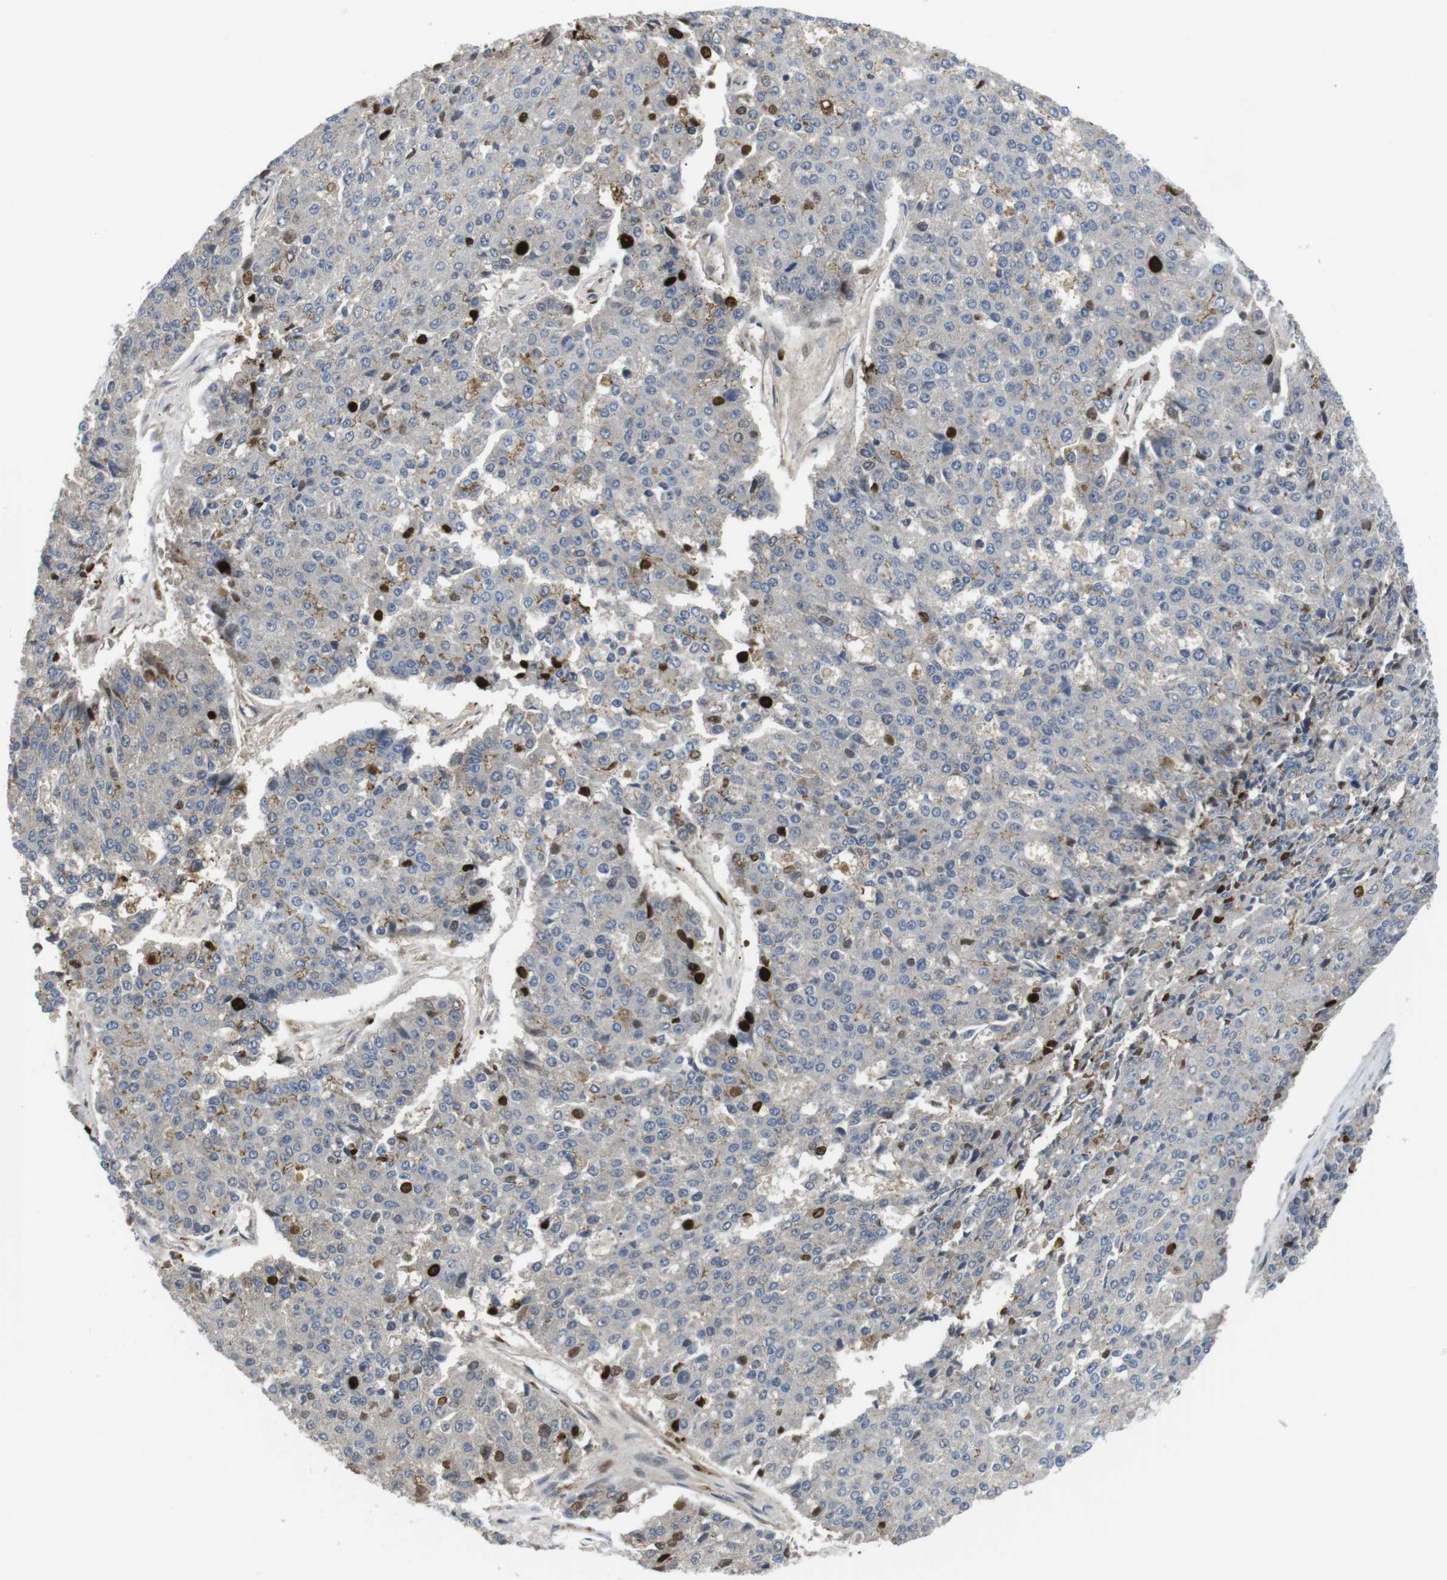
{"staining": {"intensity": "negative", "quantity": "none", "location": "none"}, "tissue": "pancreatic cancer", "cell_type": "Tumor cells", "image_type": "cancer", "snomed": [{"axis": "morphology", "description": "Adenocarcinoma, NOS"}, {"axis": "topography", "description": "Pancreas"}], "caption": "An immunohistochemistry photomicrograph of pancreatic adenocarcinoma is shown. There is no staining in tumor cells of pancreatic adenocarcinoma.", "gene": "NECTIN1", "patient": {"sex": "male", "age": 50}}